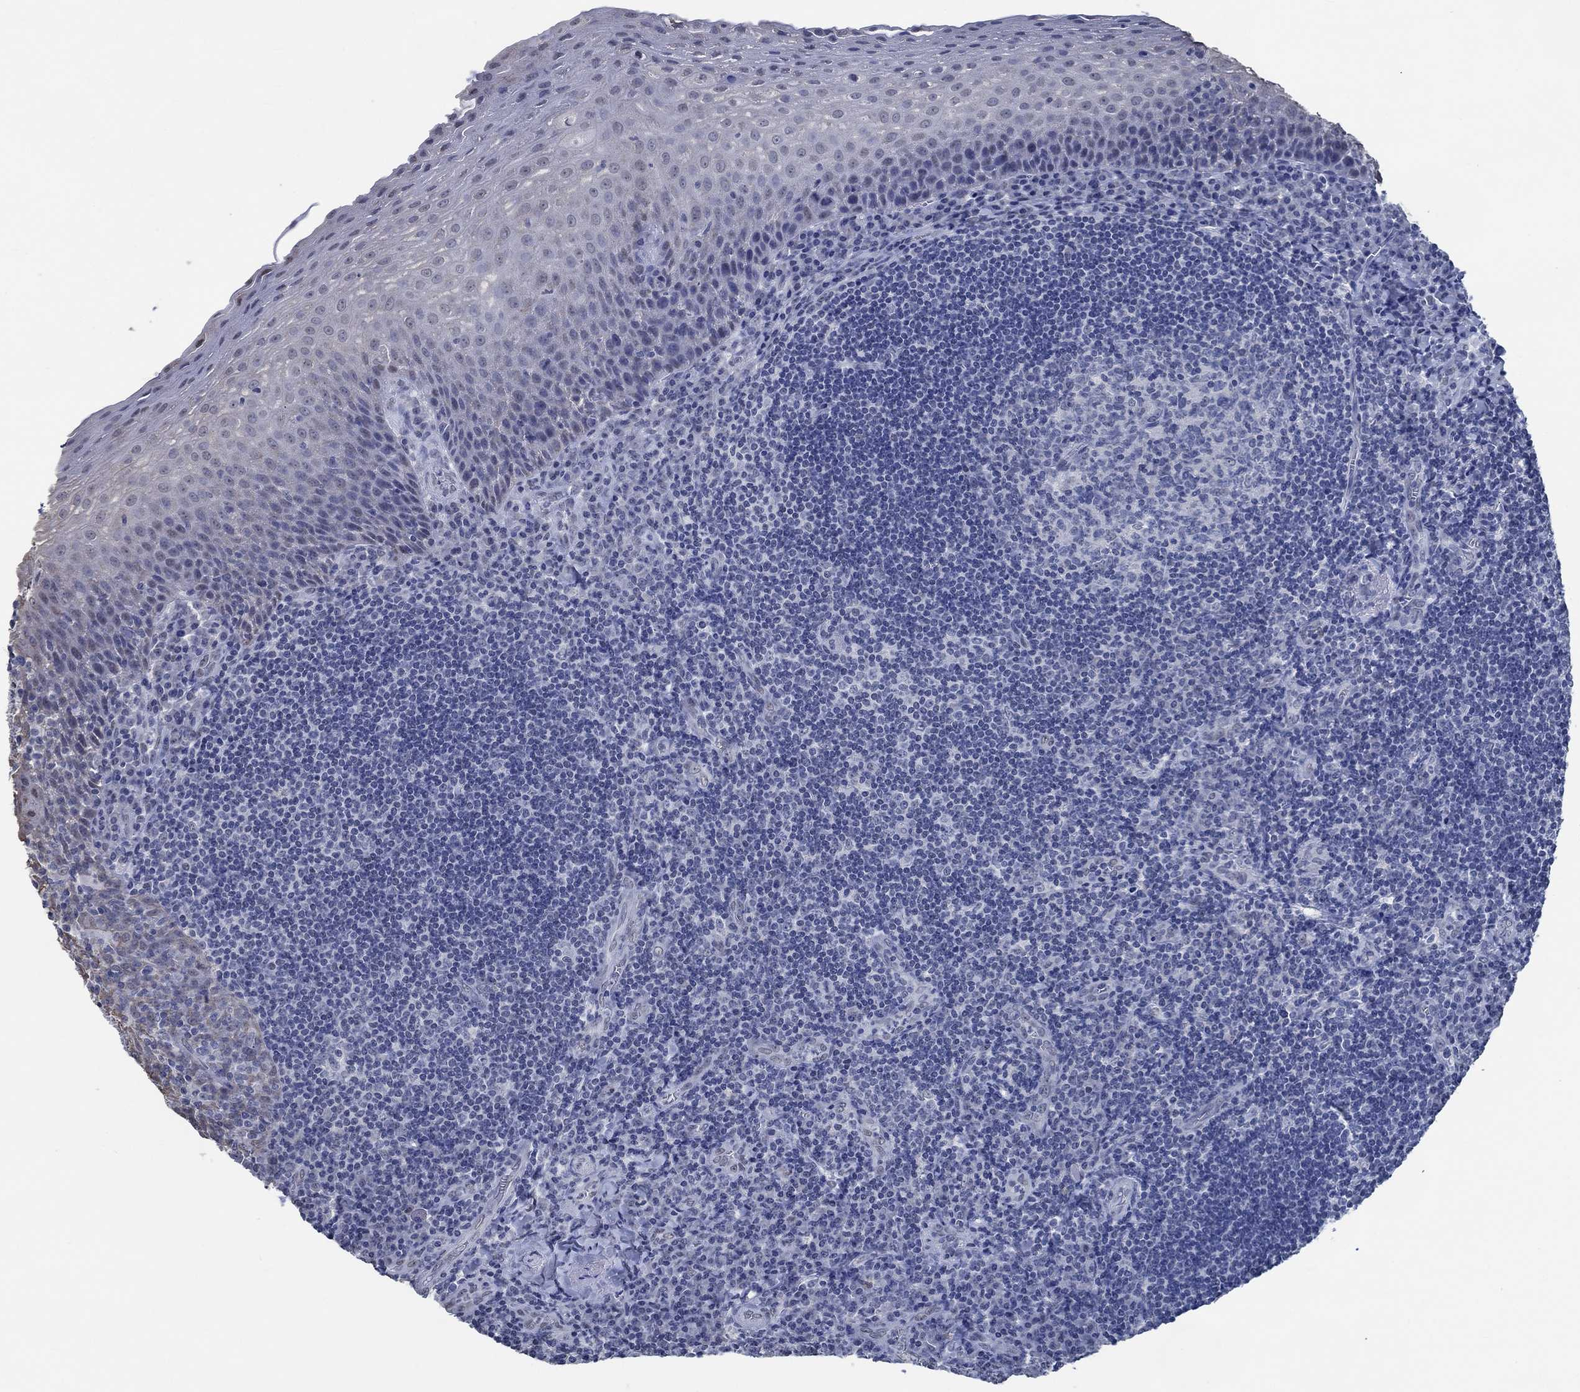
{"staining": {"intensity": "negative", "quantity": "none", "location": "none"}, "tissue": "tonsil", "cell_type": "Germinal center cells", "image_type": "normal", "snomed": [{"axis": "morphology", "description": "Normal tissue, NOS"}, {"axis": "morphology", "description": "Inflammation, NOS"}, {"axis": "topography", "description": "Tonsil"}], "caption": "Germinal center cells show no significant staining in benign tonsil. (DAB (3,3'-diaminobenzidine) immunohistochemistry (IHC), high magnification).", "gene": "OBSCN", "patient": {"sex": "female", "age": 31}}